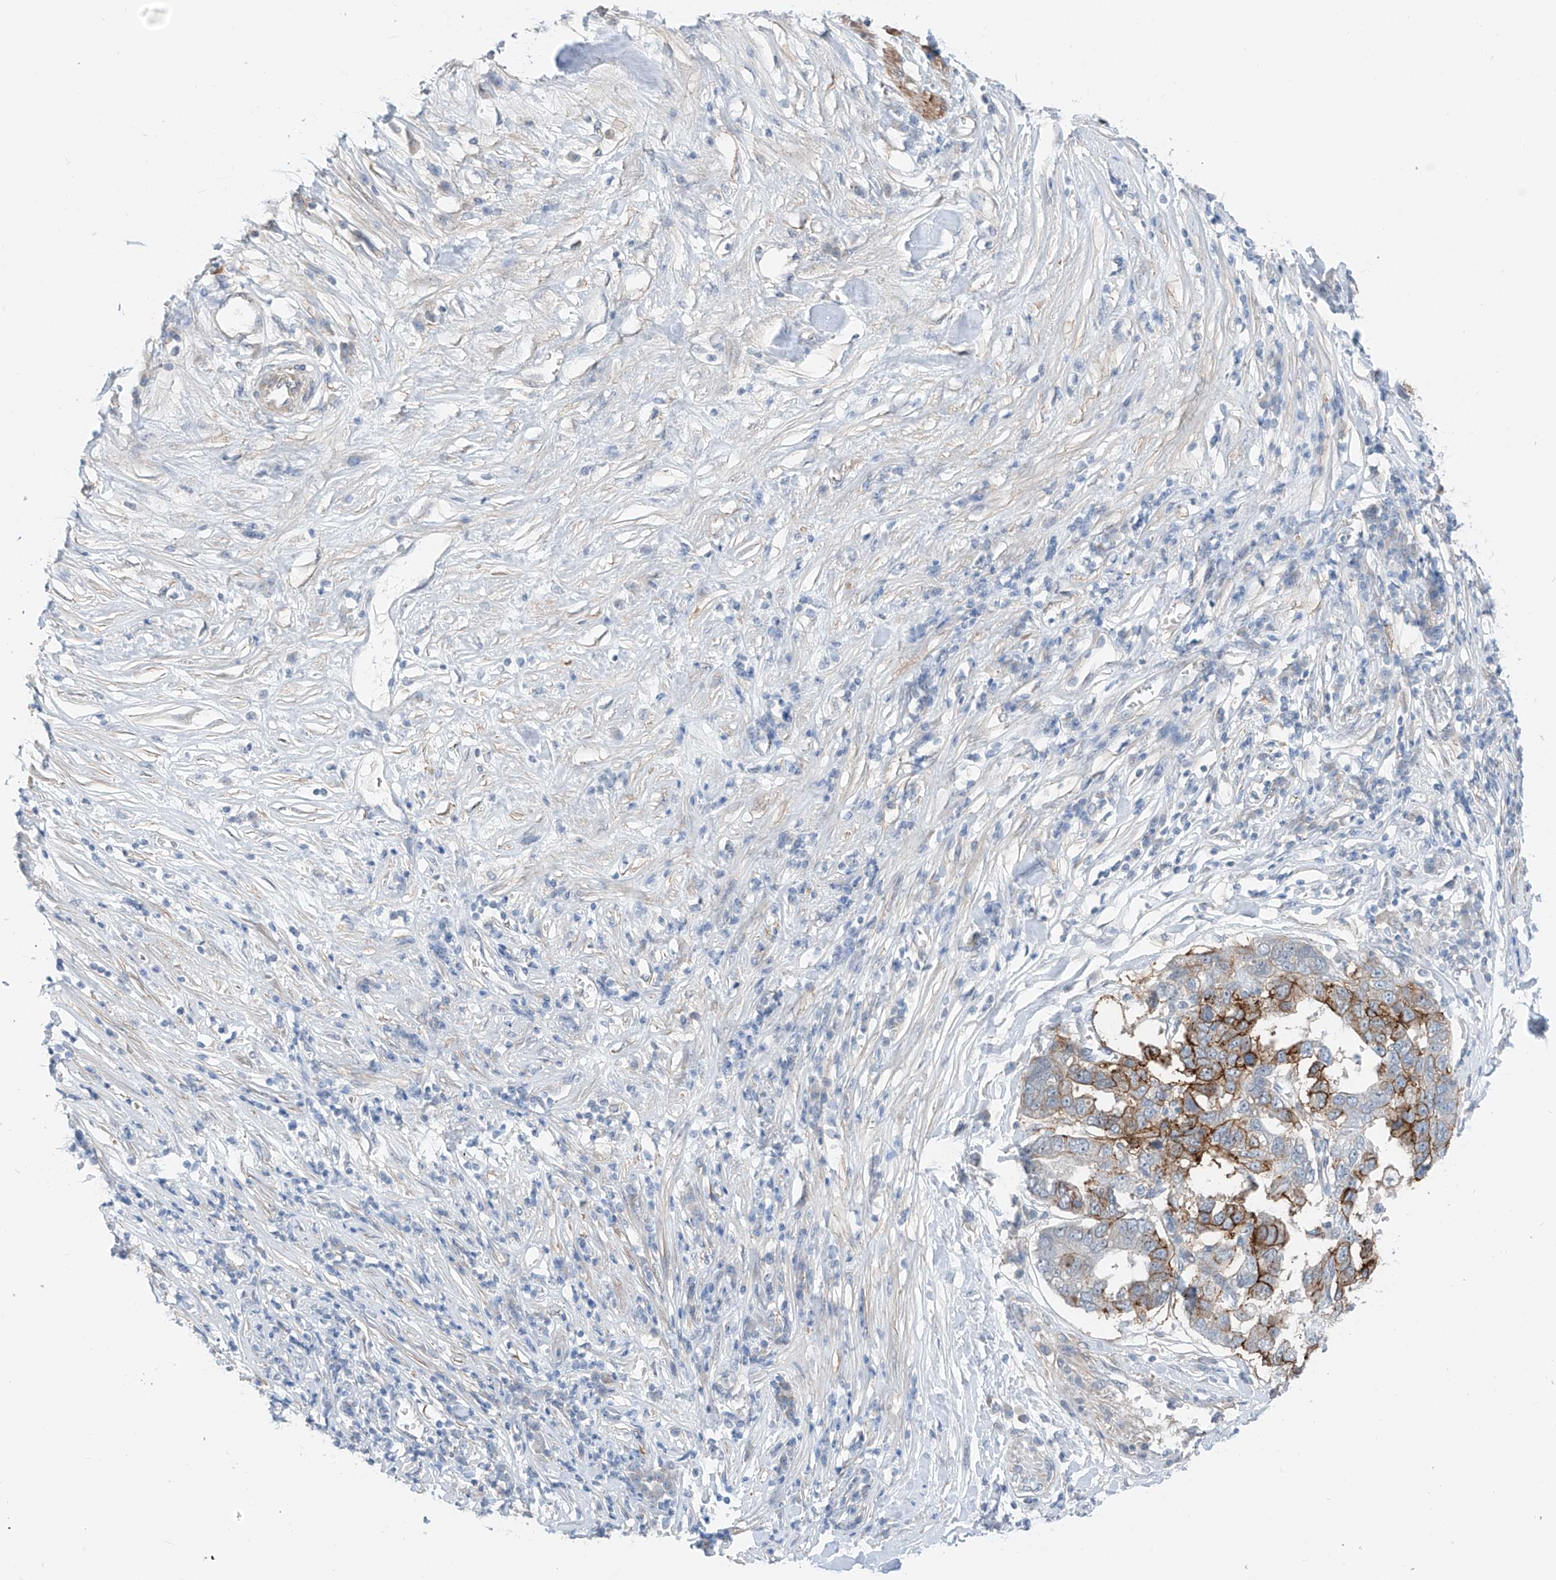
{"staining": {"intensity": "strong", "quantity": "<25%", "location": "cytoplasmic/membranous"}, "tissue": "pancreatic cancer", "cell_type": "Tumor cells", "image_type": "cancer", "snomed": [{"axis": "morphology", "description": "Adenocarcinoma, NOS"}, {"axis": "topography", "description": "Pancreas"}], "caption": "This is an image of immunohistochemistry (IHC) staining of adenocarcinoma (pancreatic), which shows strong expression in the cytoplasmic/membranous of tumor cells.", "gene": "ABLIM2", "patient": {"sex": "female", "age": 61}}